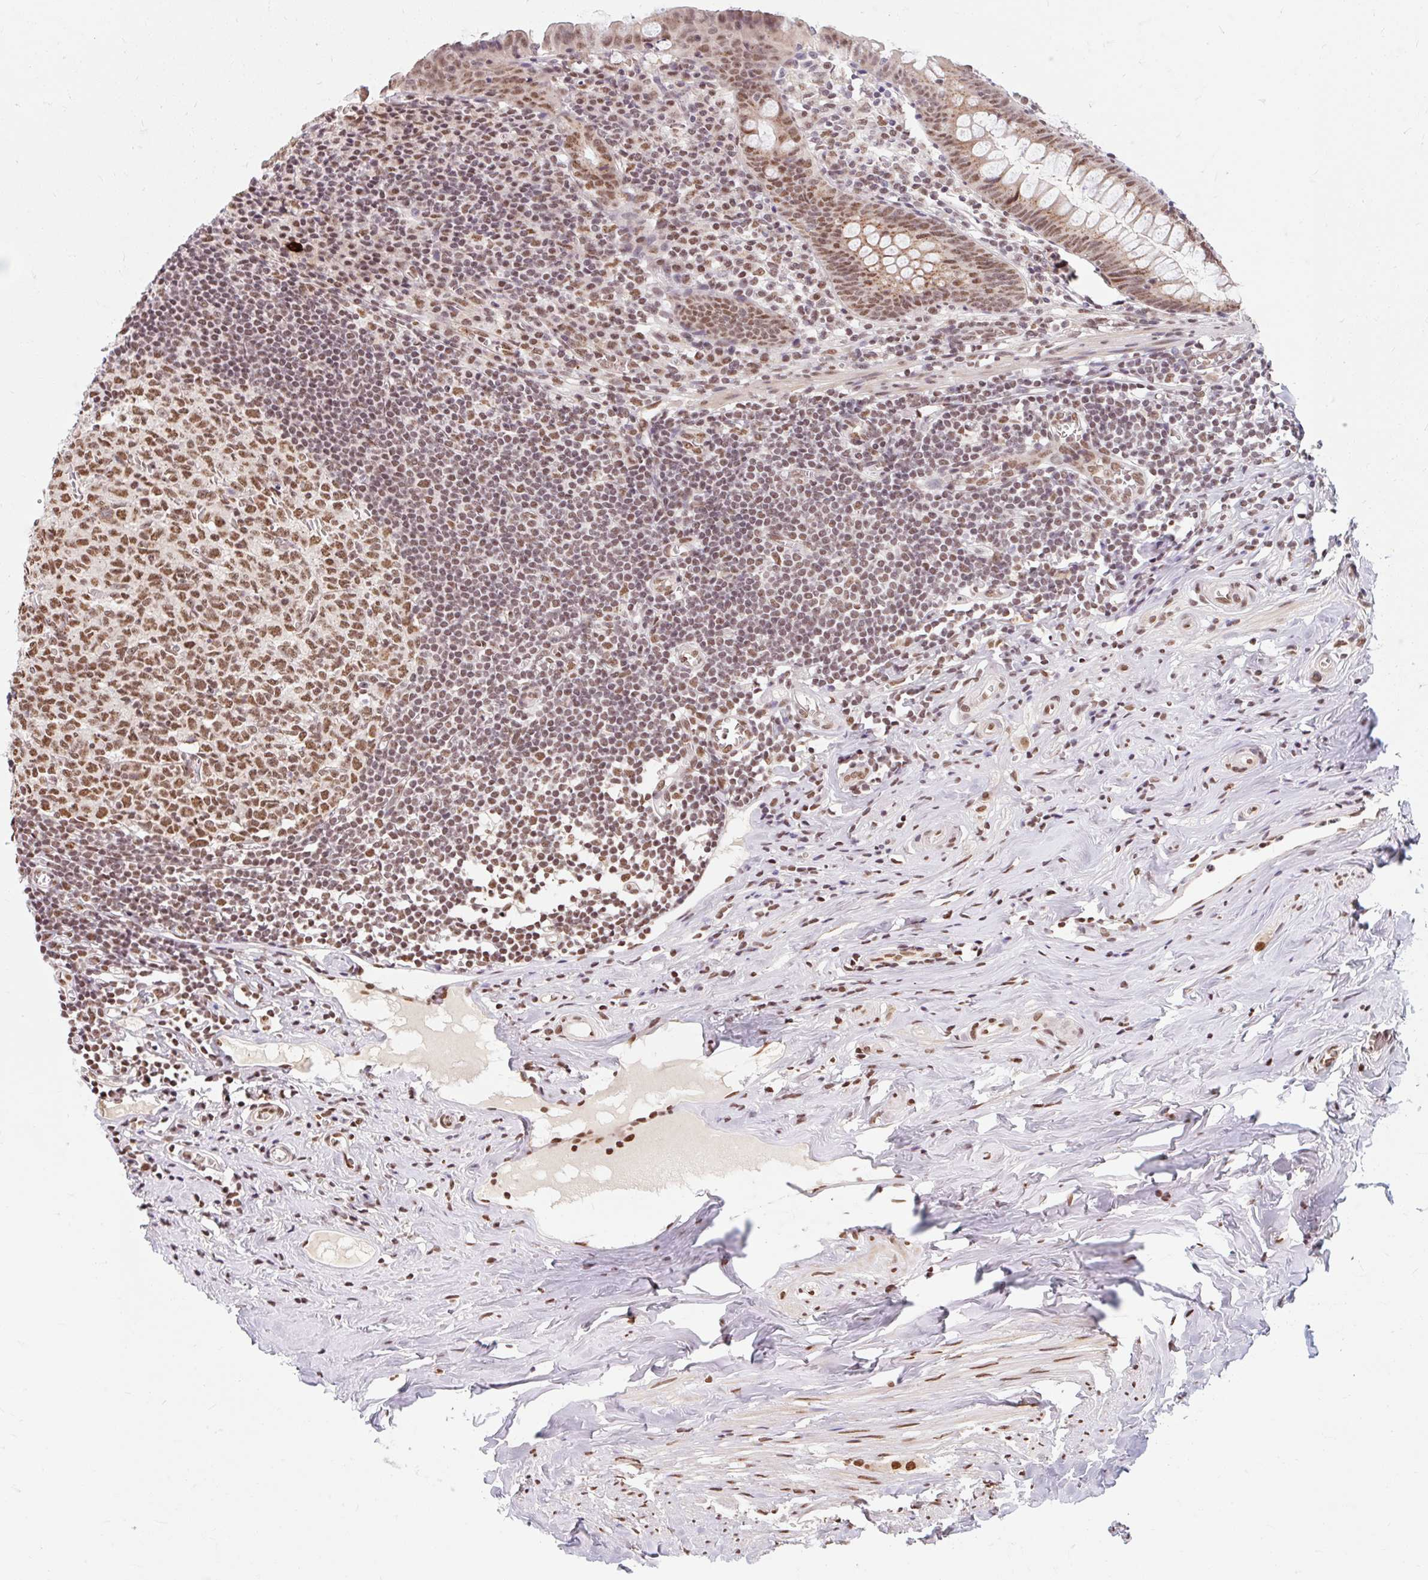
{"staining": {"intensity": "moderate", "quantity": ">75%", "location": "nuclear"}, "tissue": "appendix", "cell_type": "Glandular cells", "image_type": "normal", "snomed": [{"axis": "morphology", "description": "Normal tissue, NOS"}, {"axis": "topography", "description": "Appendix"}], "caption": "A high-resolution micrograph shows immunohistochemistry staining of benign appendix, which demonstrates moderate nuclear expression in approximately >75% of glandular cells. The staining was performed using DAB to visualize the protein expression in brown, while the nuclei were stained in blue with hematoxylin (Magnification: 20x).", "gene": "BICRA", "patient": {"sex": "female", "age": 51}}